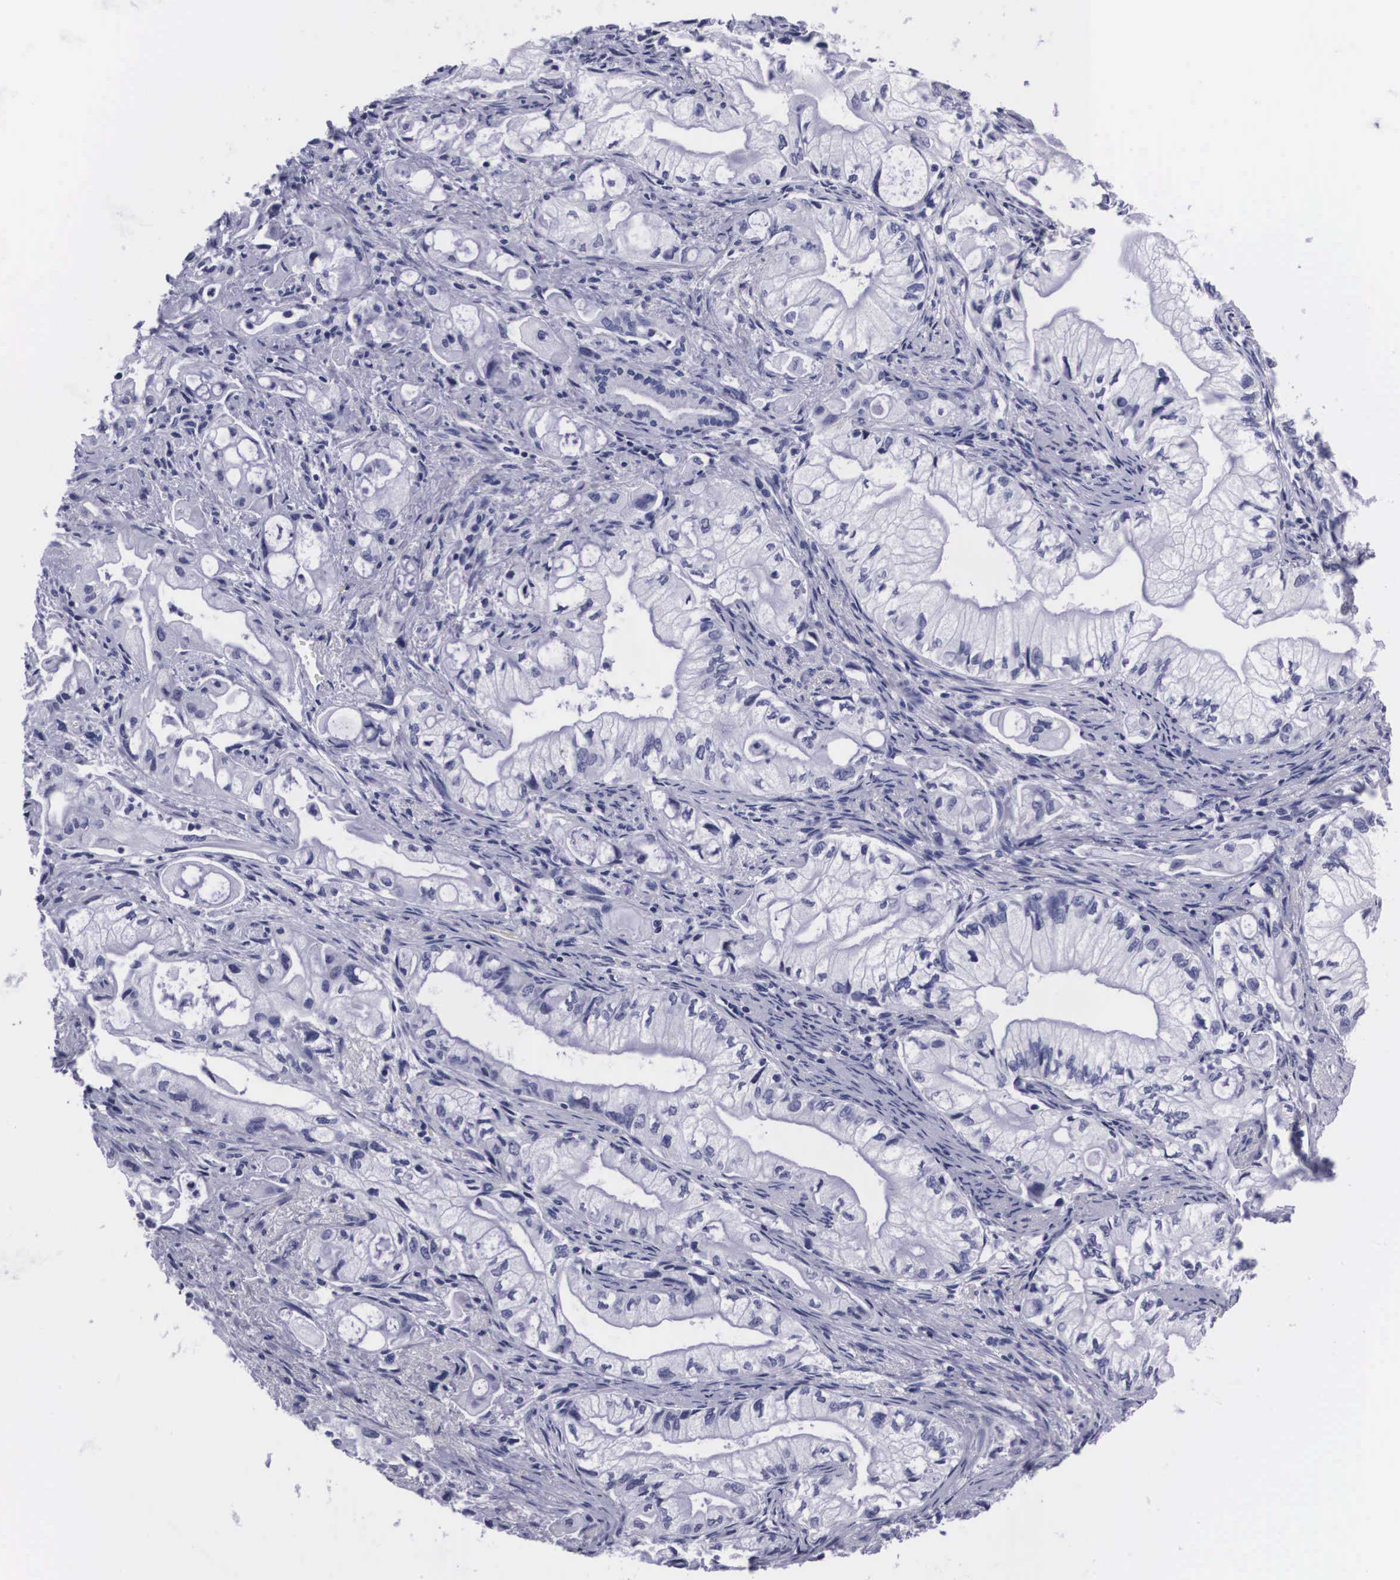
{"staining": {"intensity": "negative", "quantity": "none", "location": "none"}, "tissue": "pancreatic cancer", "cell_type": "Tumor cells", "image_type": "cancer", "snomed": [{"axis": "morphology", "description": "Adenocarcinoma, NOS"}, {"axis": "topography", "description": "Pancreas"}], "caption": "An immunohistochemistry (IHC) image of pancreatic cancer (adenocarcinoma) is shown. There is no staining in tumor cells of pancreatic cancer (adenocarcinoma).", "gene": "C22orf31", "patient": {"sex": "male", "age": 79}}